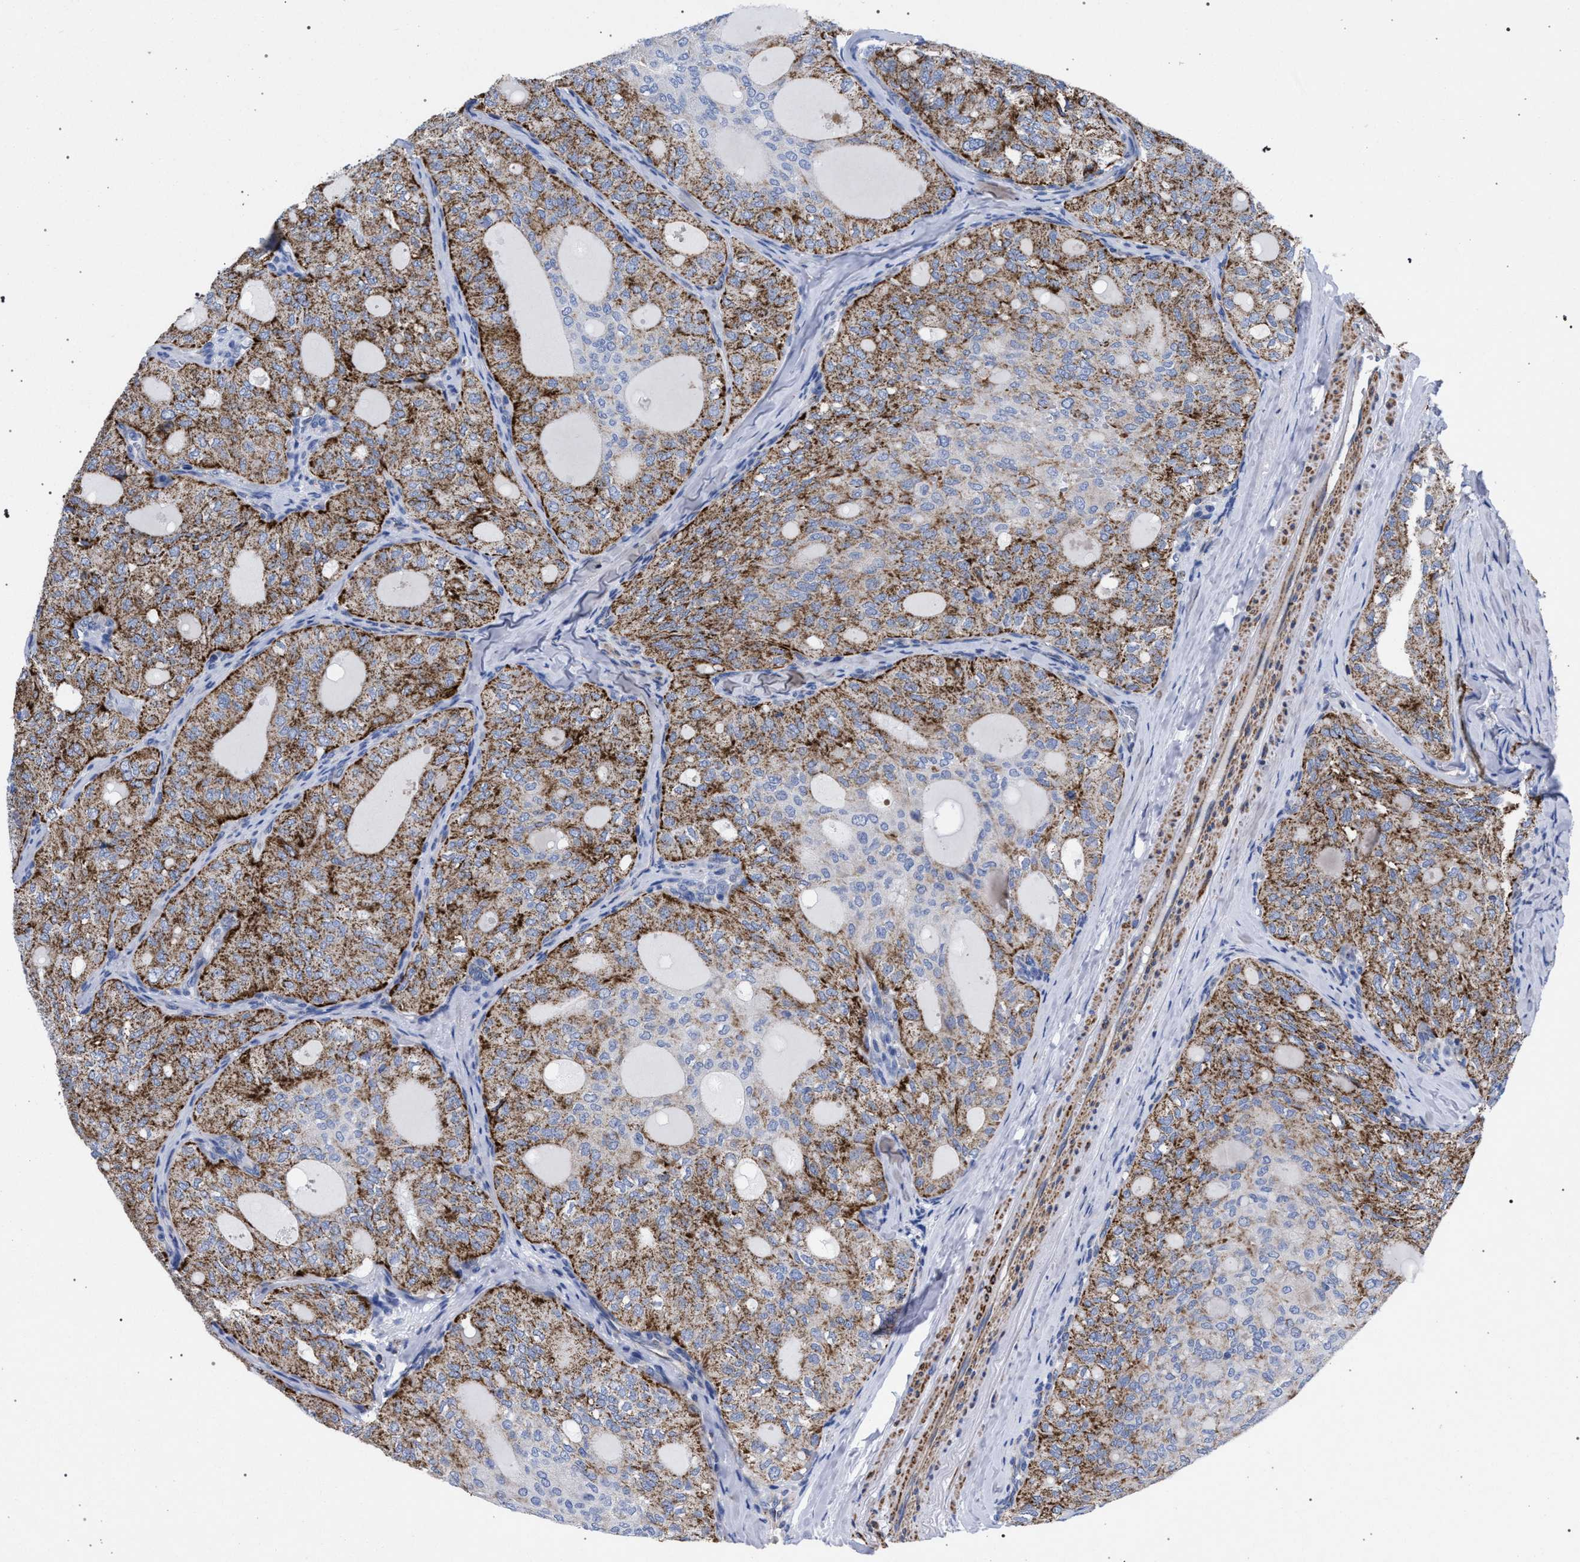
{"staining": {"intensity": "moderate", "quantity": ">75%", "location": "cytoplasmic/membranous"}, "tissue": "thyroid cancer", "cell_type": "Tumor cells", "image_type": "cancer", "snomed": [{"axis": "morphology", "description": "Follicular adenoma carcinoma, NOS"}, {"axis": "topography", "description": "Thyroid gland"}], "caption": "Thyroid cancer (follicular adenoma carcinoma) tissue demonstrates moderate cytoplasmic/membranous positivity in about >75% of tumor cells", "gene": "ACADS", "patient": {"sex": "male", "age": 75}}